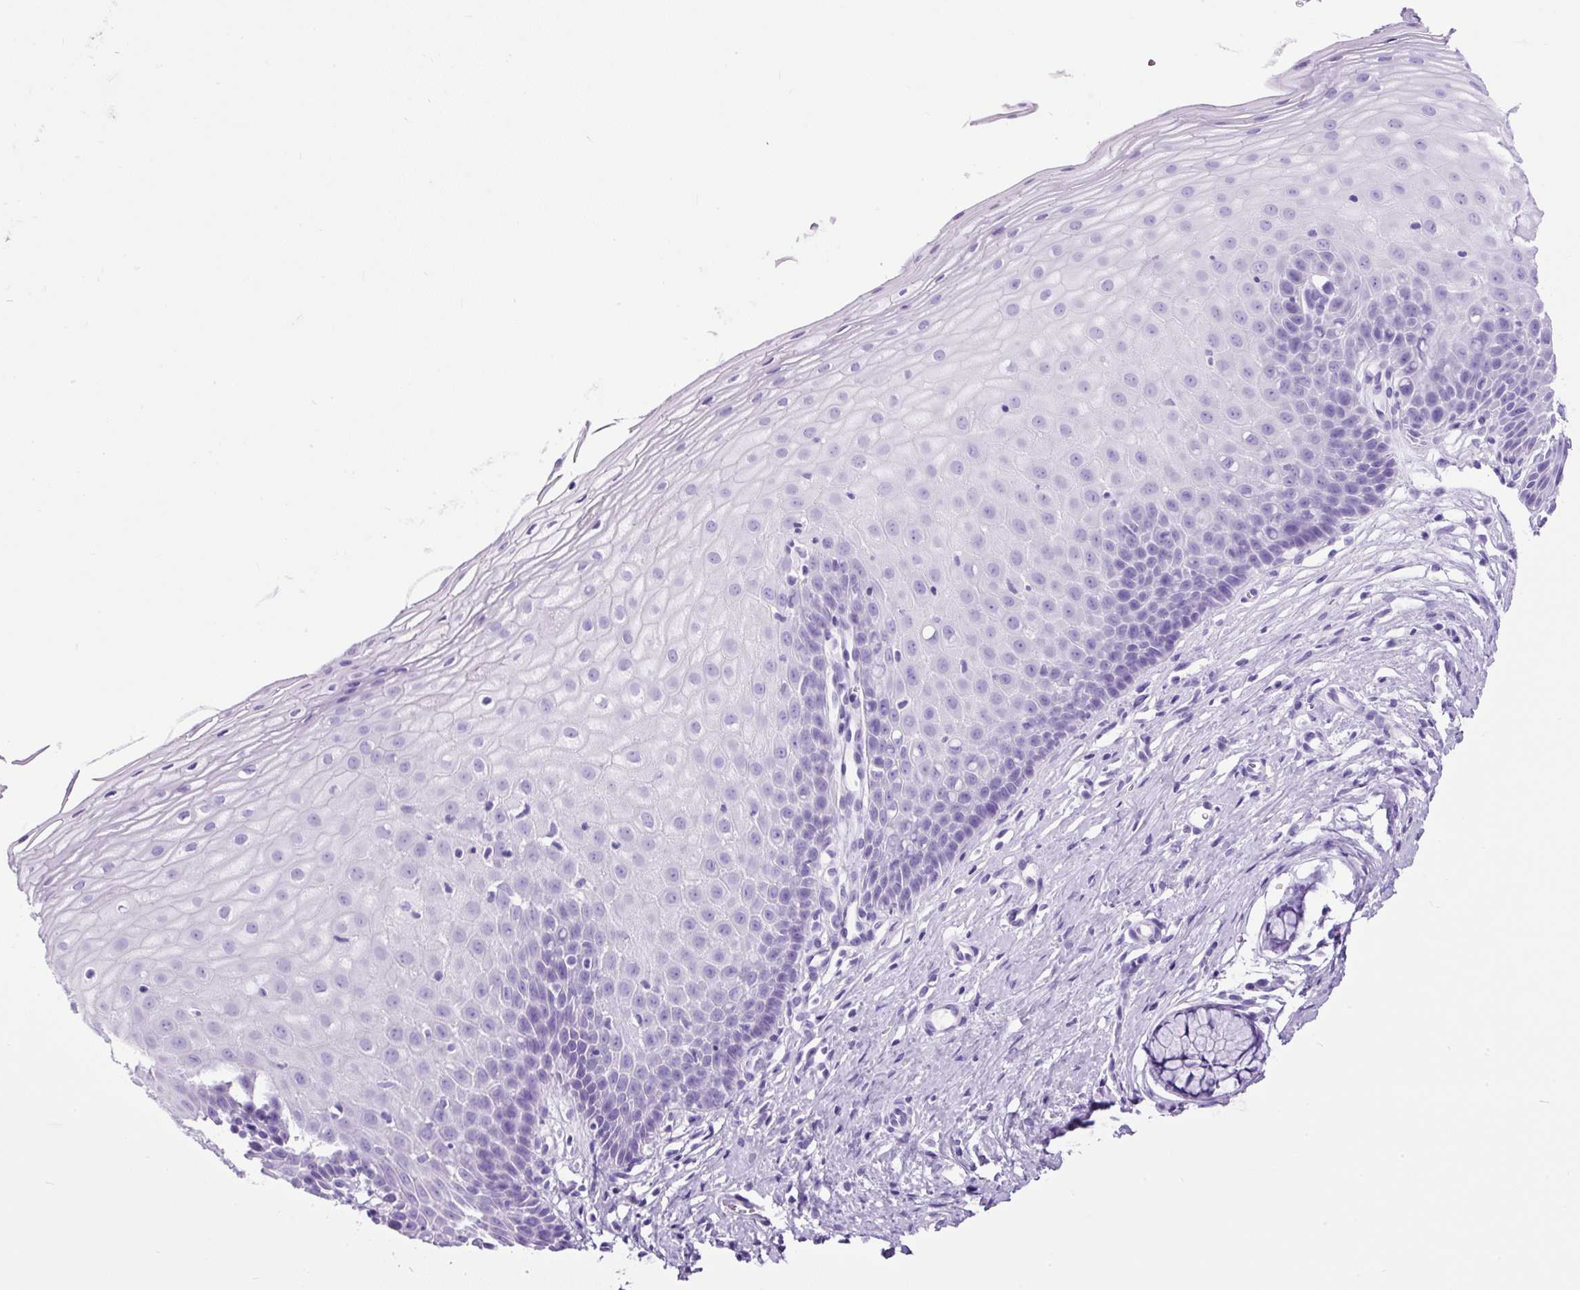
{"staining": {"intensity": "negative", "quantity": "none", "location": "none"}, "tissue": "cervix", "cell_type": "Glandular cells", "image_type": "normal", "snomed": [{"axis": "morphology", "description": "Normal tissue, NOS"}, {"axis": "topography", "description": "Cervix"}], "caption": "This is a micrograph of immunohistochemistry (IHC) staining of benign cervix, which shows no staining in glandular cells.", "gene": "PDIA2", "patient": {"sex": "female", "age": 36}}